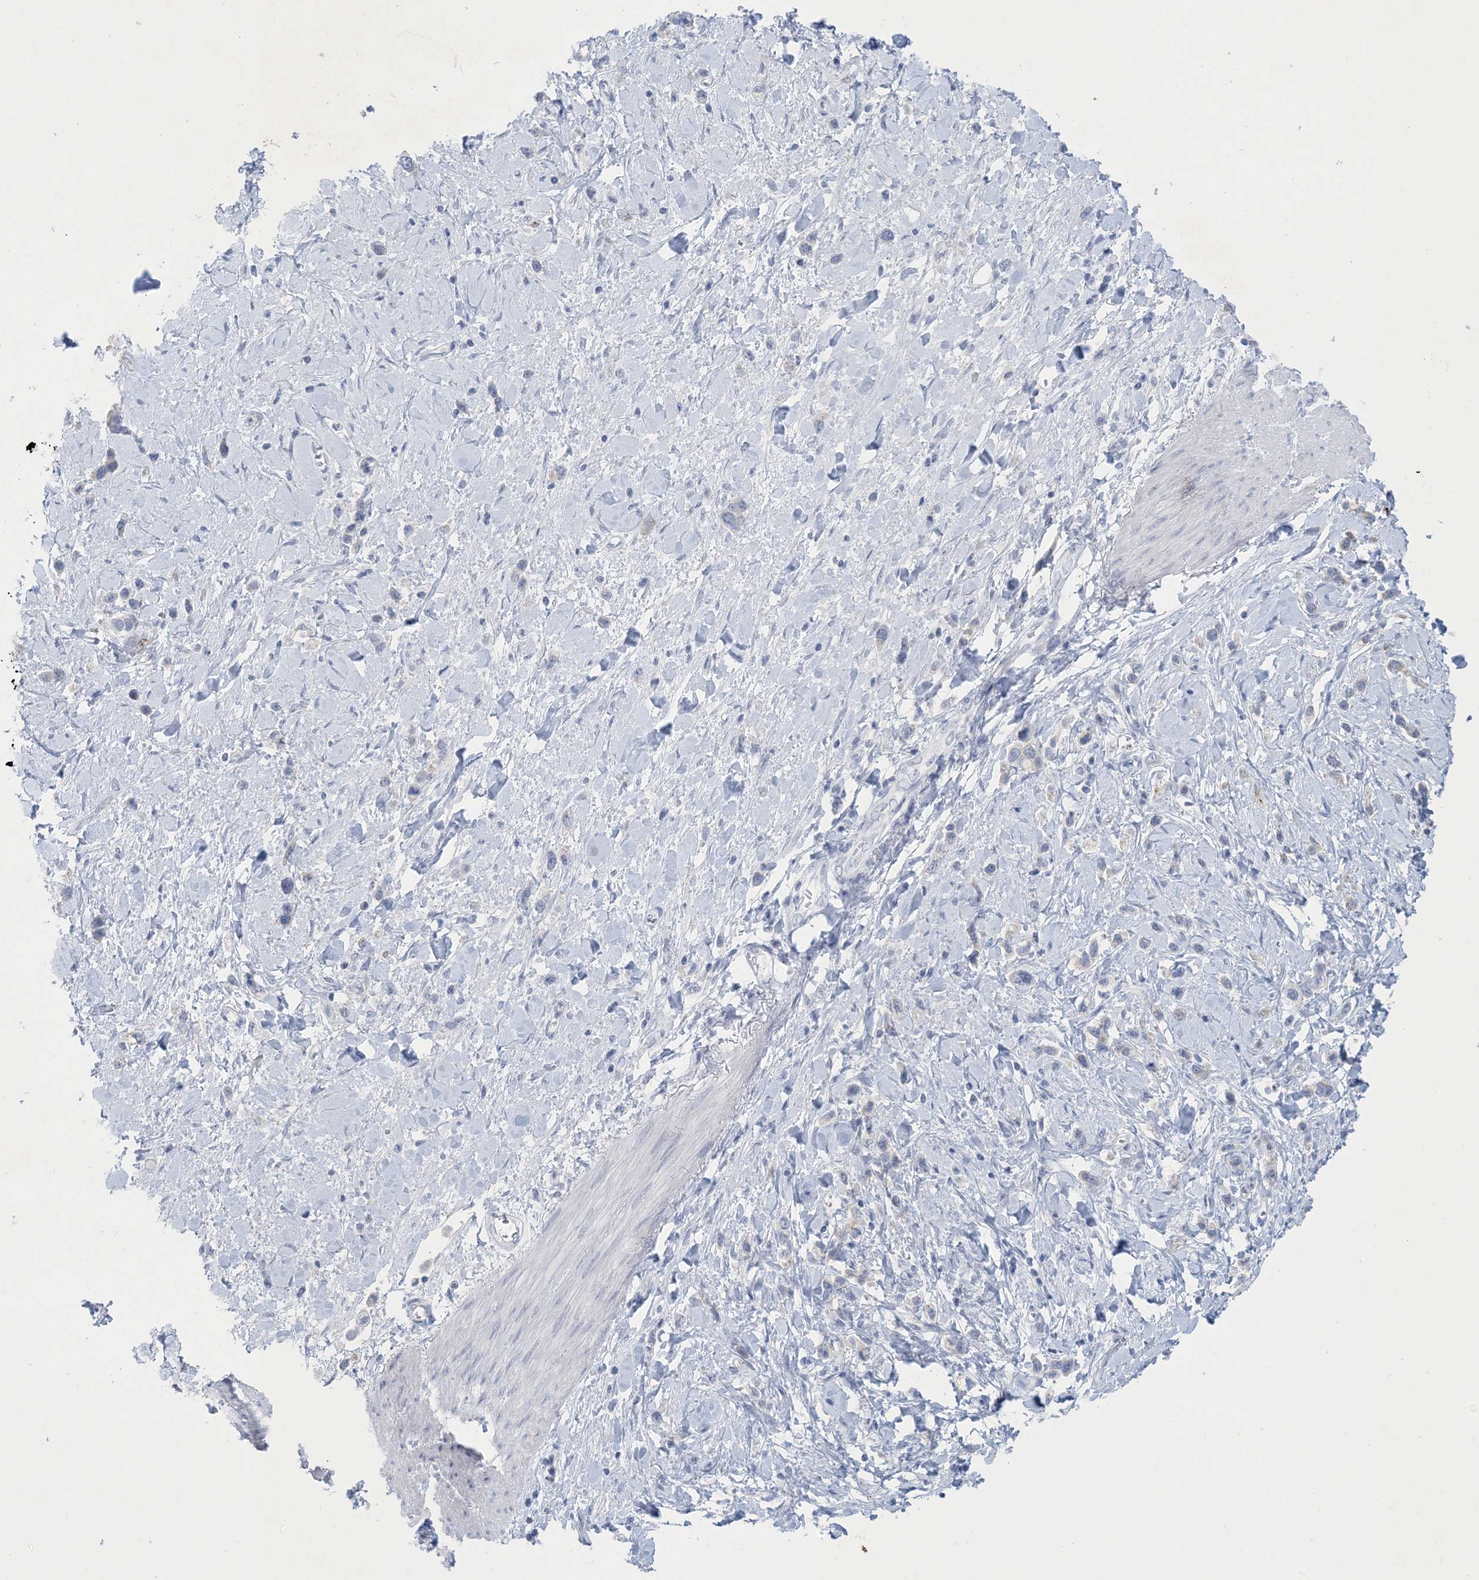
{"staining": {"intensity": "negative", "quantity": "none", "location": "none"}, "tissue": "stomach cancer", "cell_type": "Tumor cells", "image_type": "cancer", "snomed": [{"axis": "morphology", "description": "Normal tissue, NOS"}, {"axis": "morphology", "description": "Adenocarcinoma, NOS"}, {"axis": "topography", "description": "Stomach, upper"}, {"axis": "topography", "description": "Stomach"}], "caption": "High magnification brightfield microscopy of adenocarcinoma (stomach) stained with DAB (3,3'-diaminobenzidine) (brown) and counterstained with hematoxylin (blue): tumor cells show no significant positivity.", "gene": "GABRG1", "patient": {"sex": "female", "age": 65}}